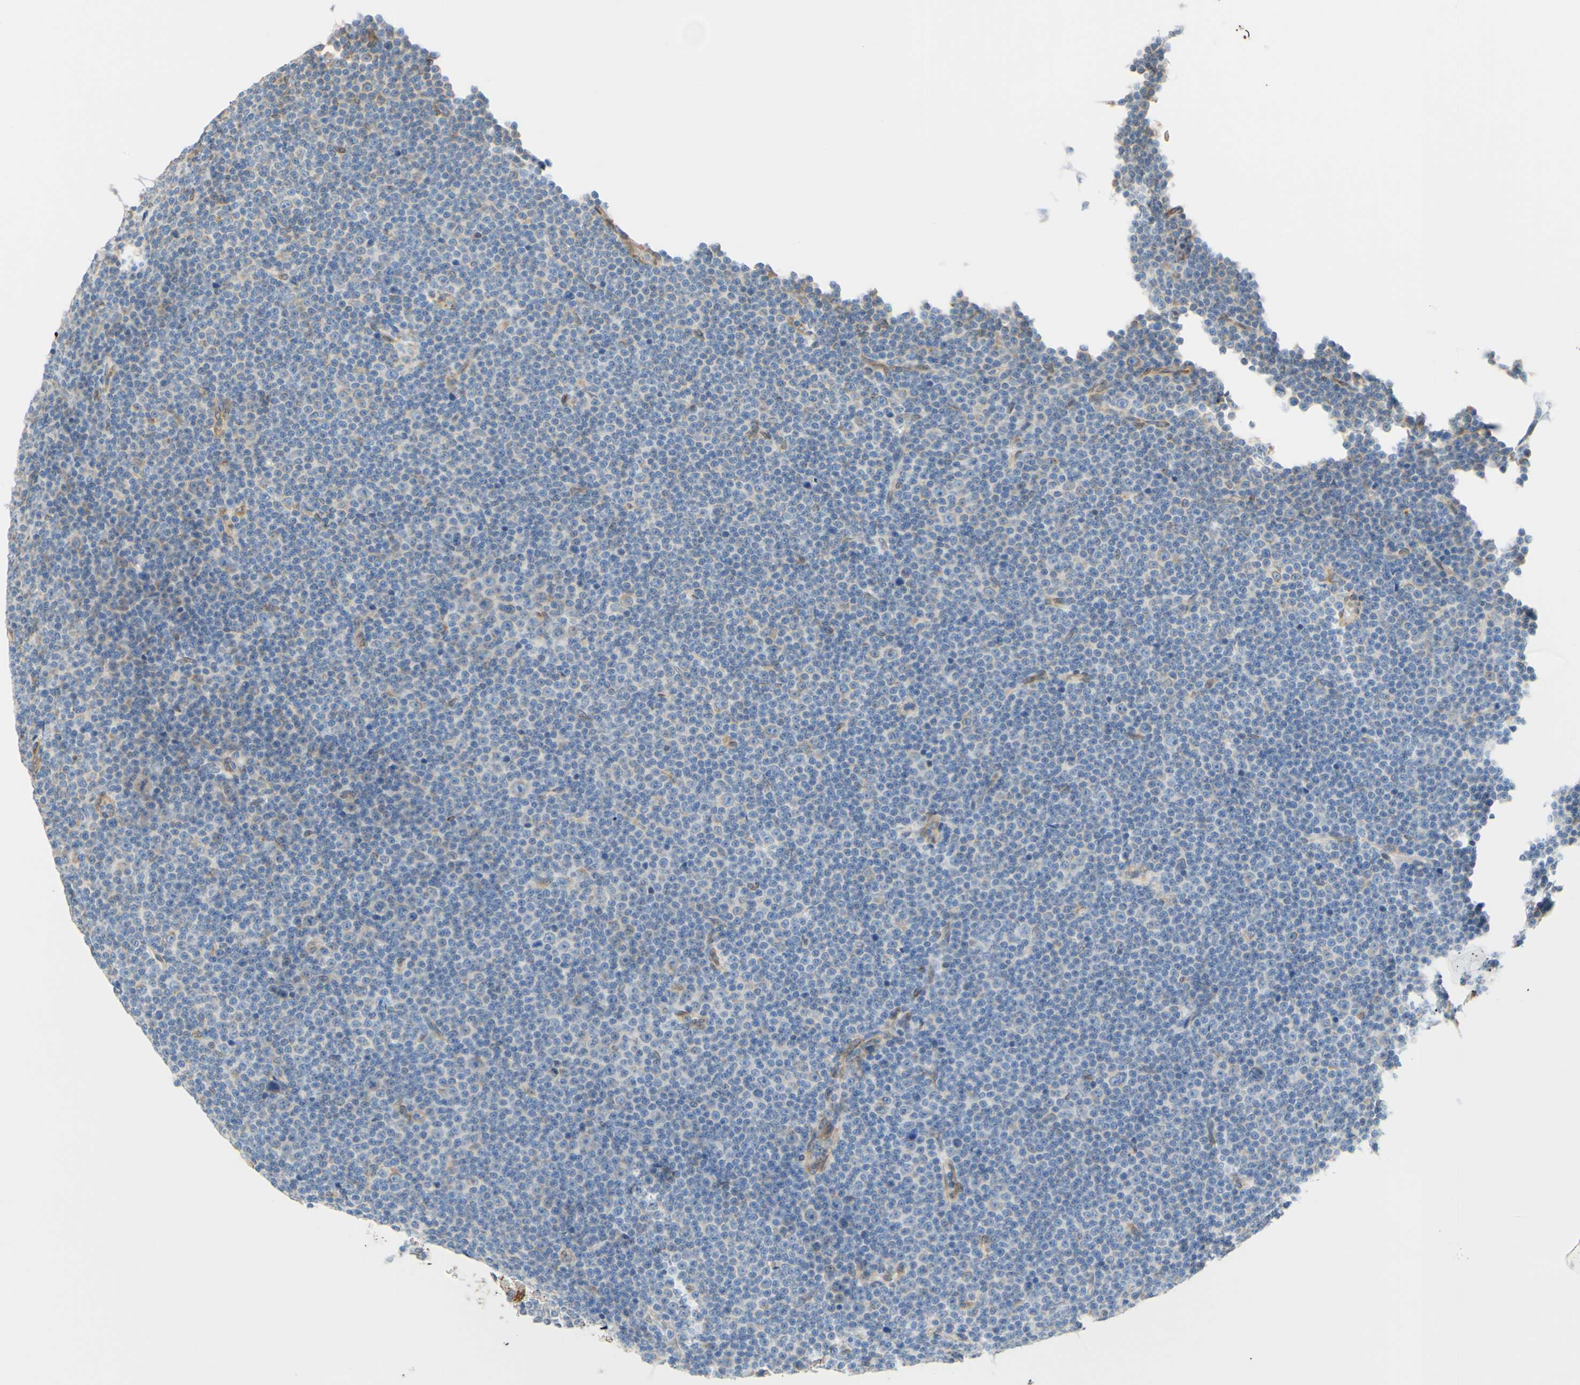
{"staining": {"intensity": "weak", "quantity": "<25%", "location": "cytoplasmic/membranous"}, "tissue": "lymphoma", "cell_type": "Tumor cells", "image_type": "cancer", "snomed": [{"axis": "morphology", "description": "Malignant lymphoma, non-Hodgkin's type, Low grade"}, {"axis": "topography", "description": "Lymph node"}], "caption": "The image reveals no significant positivity in tumor cells of malignant lymphoma, non-Hodgkin's type (low-grade).", "gene": "ENDOD1", "patient": {"sex": "female", "age": 67}}